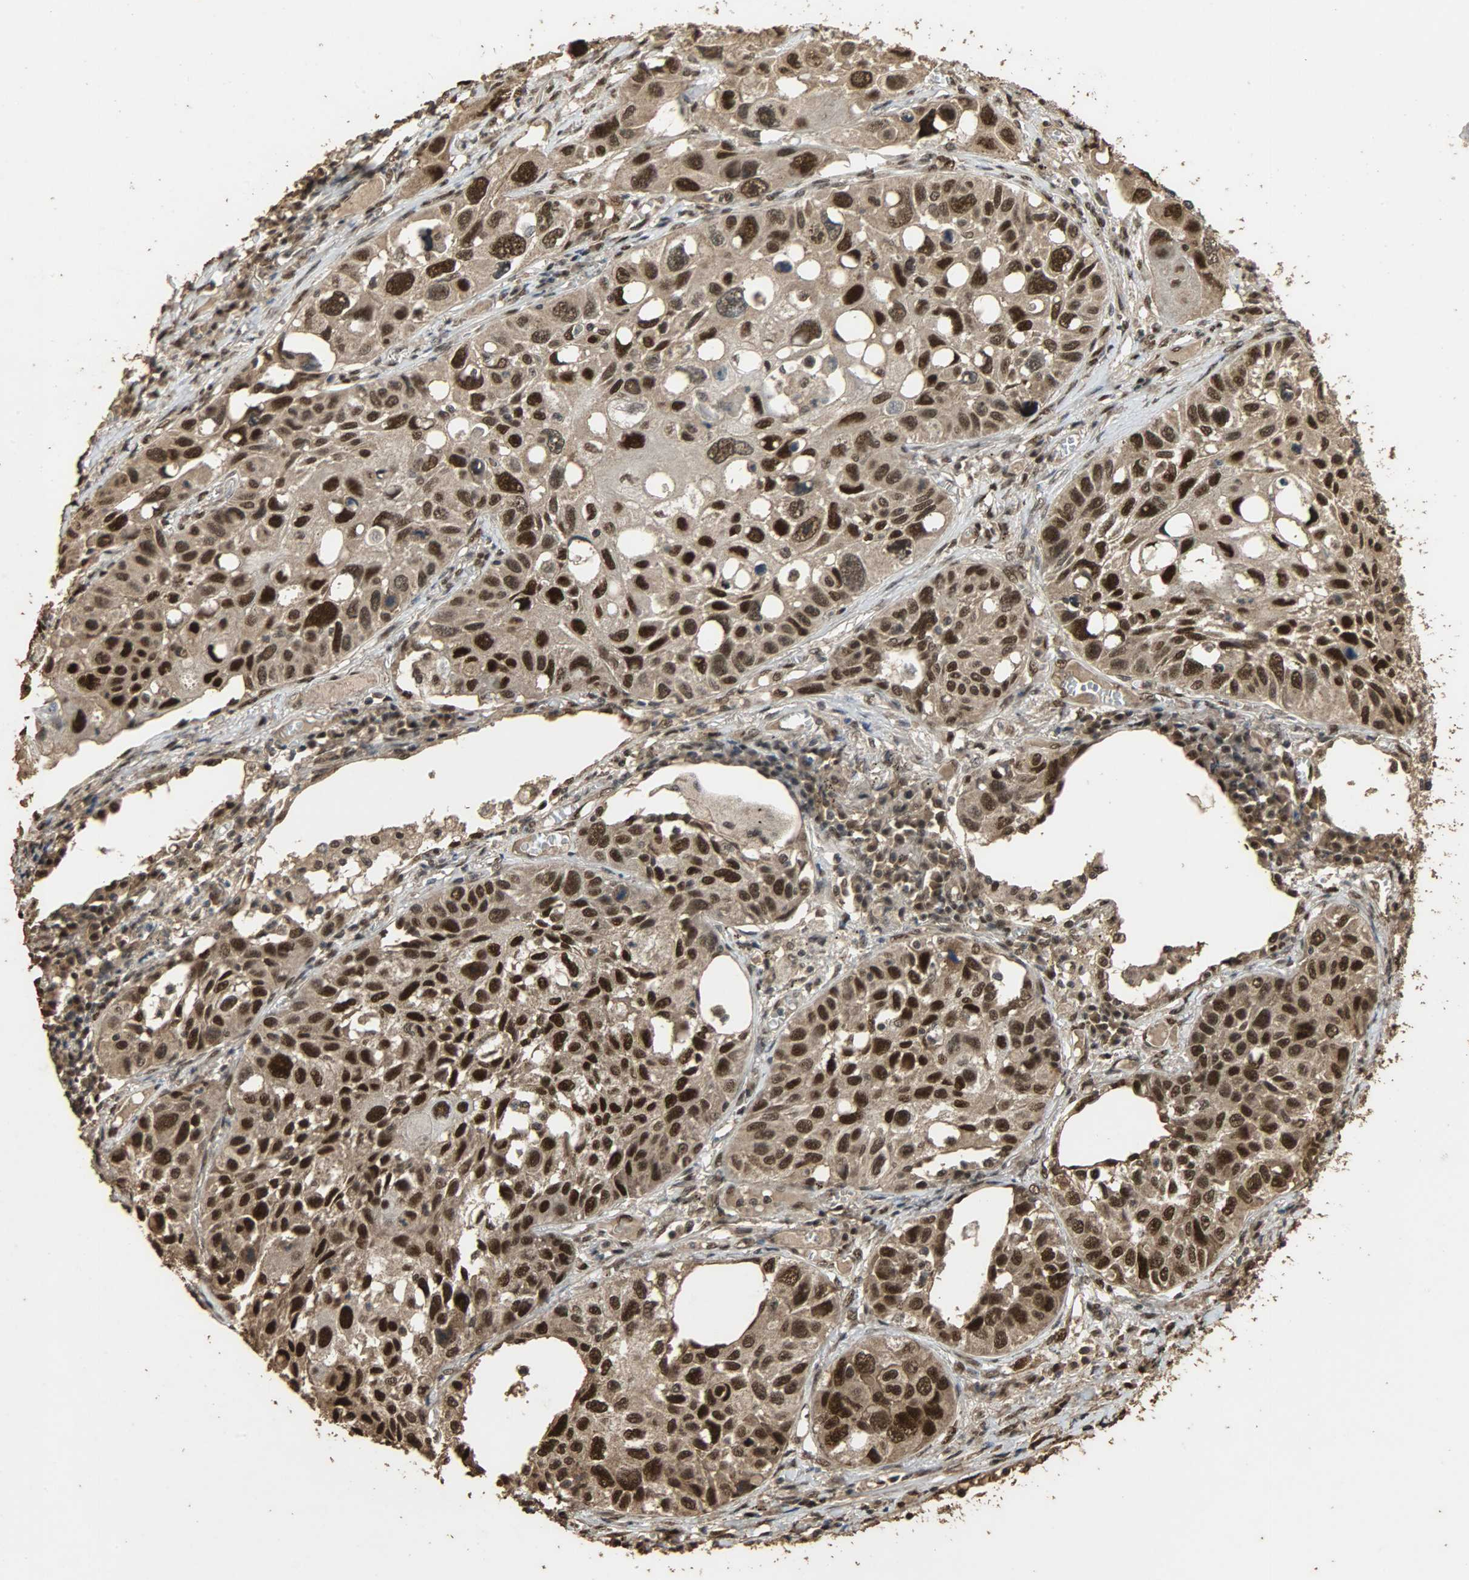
{"staining": {"intensity": "strong", "quantity": ">75%", "location": "cytoplasmic/membranous,nuclear"}, "tissue": "lung cancer", "cell_type": "Tumor cells", "image_type": "cancer", "snomed": [{"axis": "morphology", "description": "Squamous cell carcinoma, NOS"}, {"axis": "topography", "description": "Lung"}], "caption": "The immunohistochemical stain labels strong cytoplasmic/membranous and nuclear positivity in tumor cells of lung squamous cell carcinoma tissue.", "gene": "CCNT2", "patient": {"sex": "male", "age": 71}}